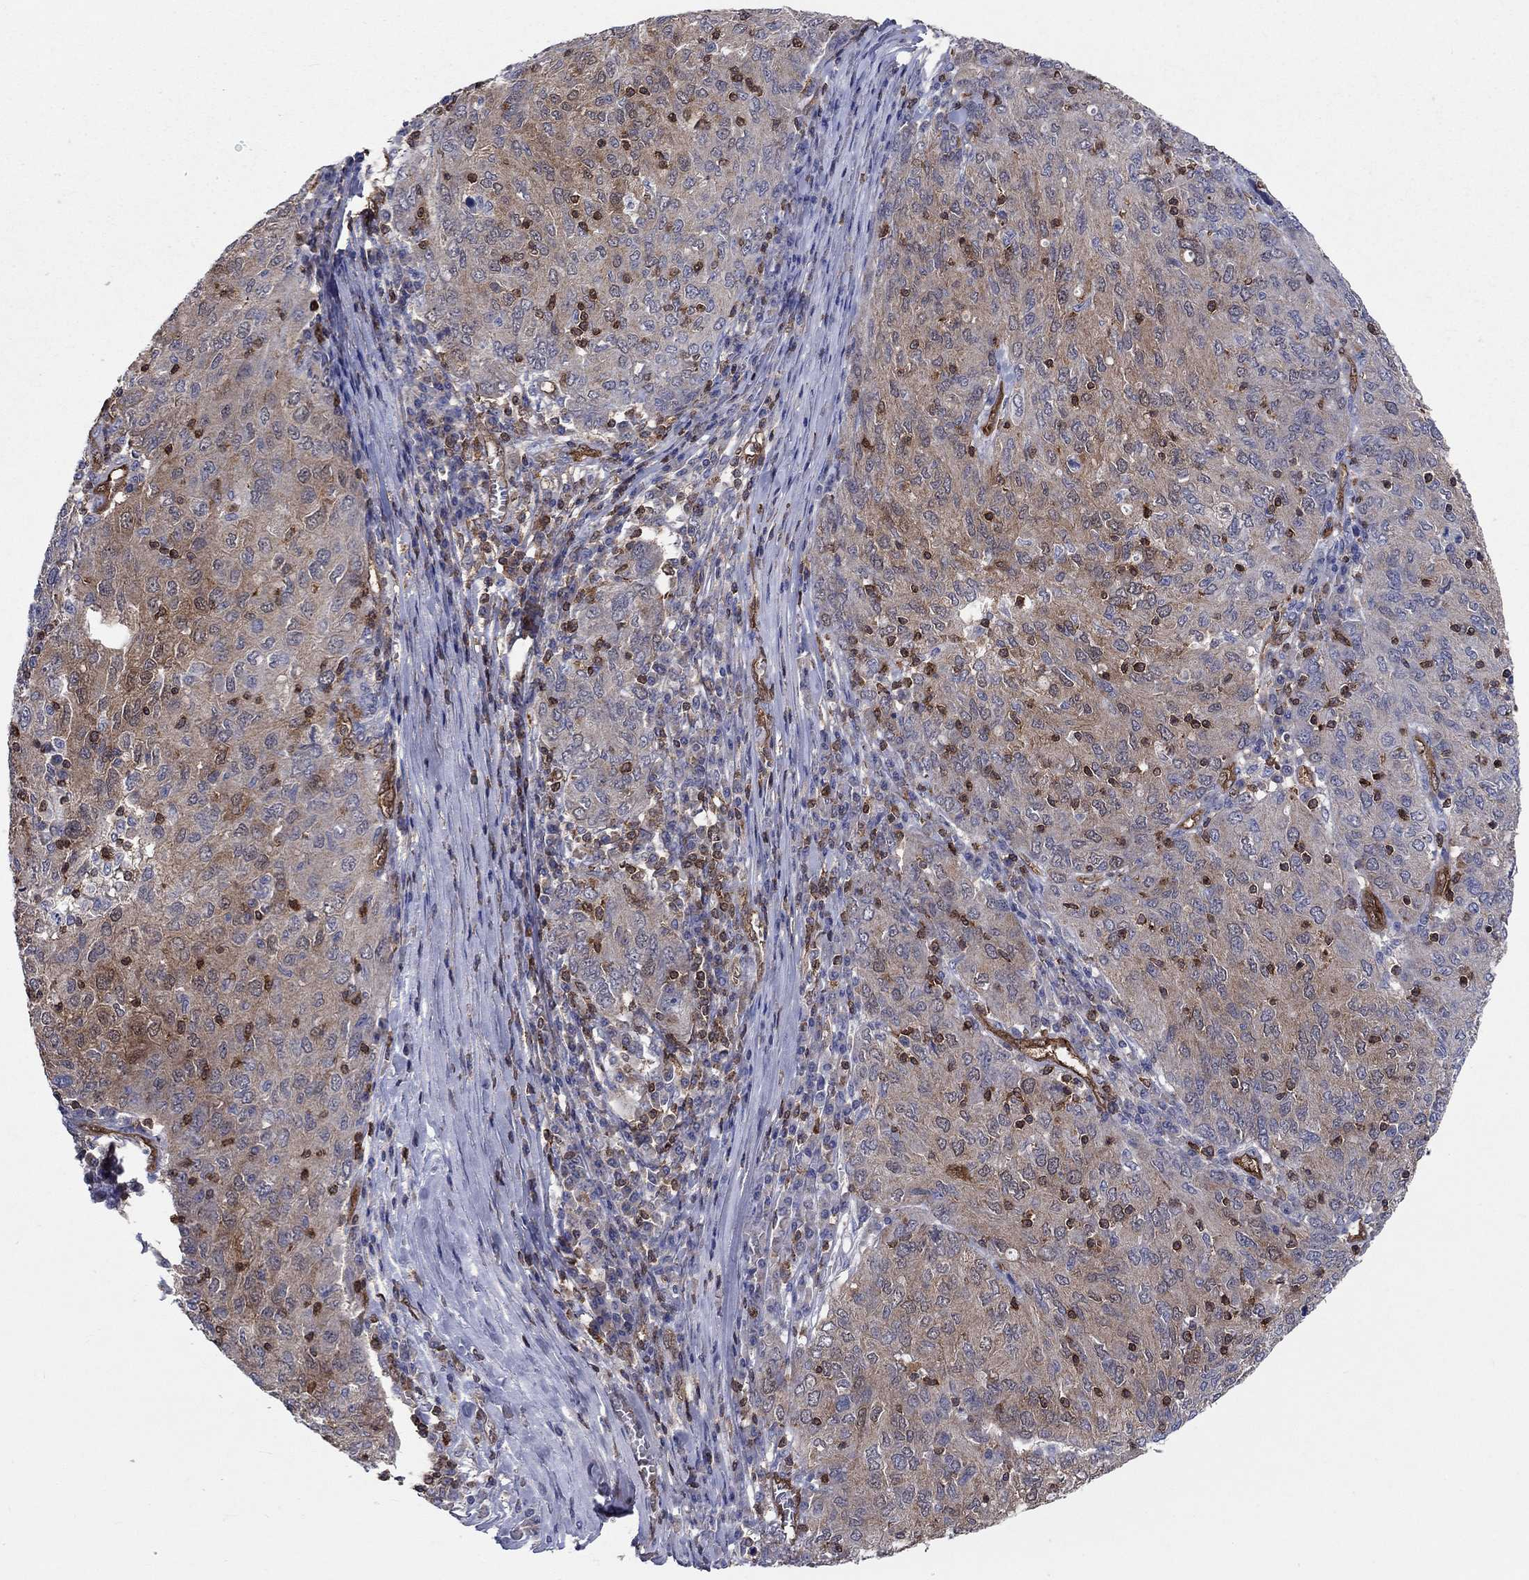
{"staining": {"intensity": "weak", "quantity": "25%-75%", "location": "cytoplasmic/membranous"}, "tissue": "ovarian cancer", "cell_type": "Tumor cells", "image_type": "cancer", "snomed": [{"axis": "morphology", "description": "Carcinoma, endometroid"}, {"axis": "topography", "description": "Ovary"}], "caption": "Brown immunohistochemical staining in ovarian cancer shows weak cytoplasmic/membranous positivity in approximately 25%-75% of tumor cells. Using DAB (3,3'-diaminobenzidine) (brown) and hematoxylin (blue) stains, captured at high magnification using brightfield microscopy.", "gene": "AGFG2", "patient": {"sex": "female", "age": 50}}